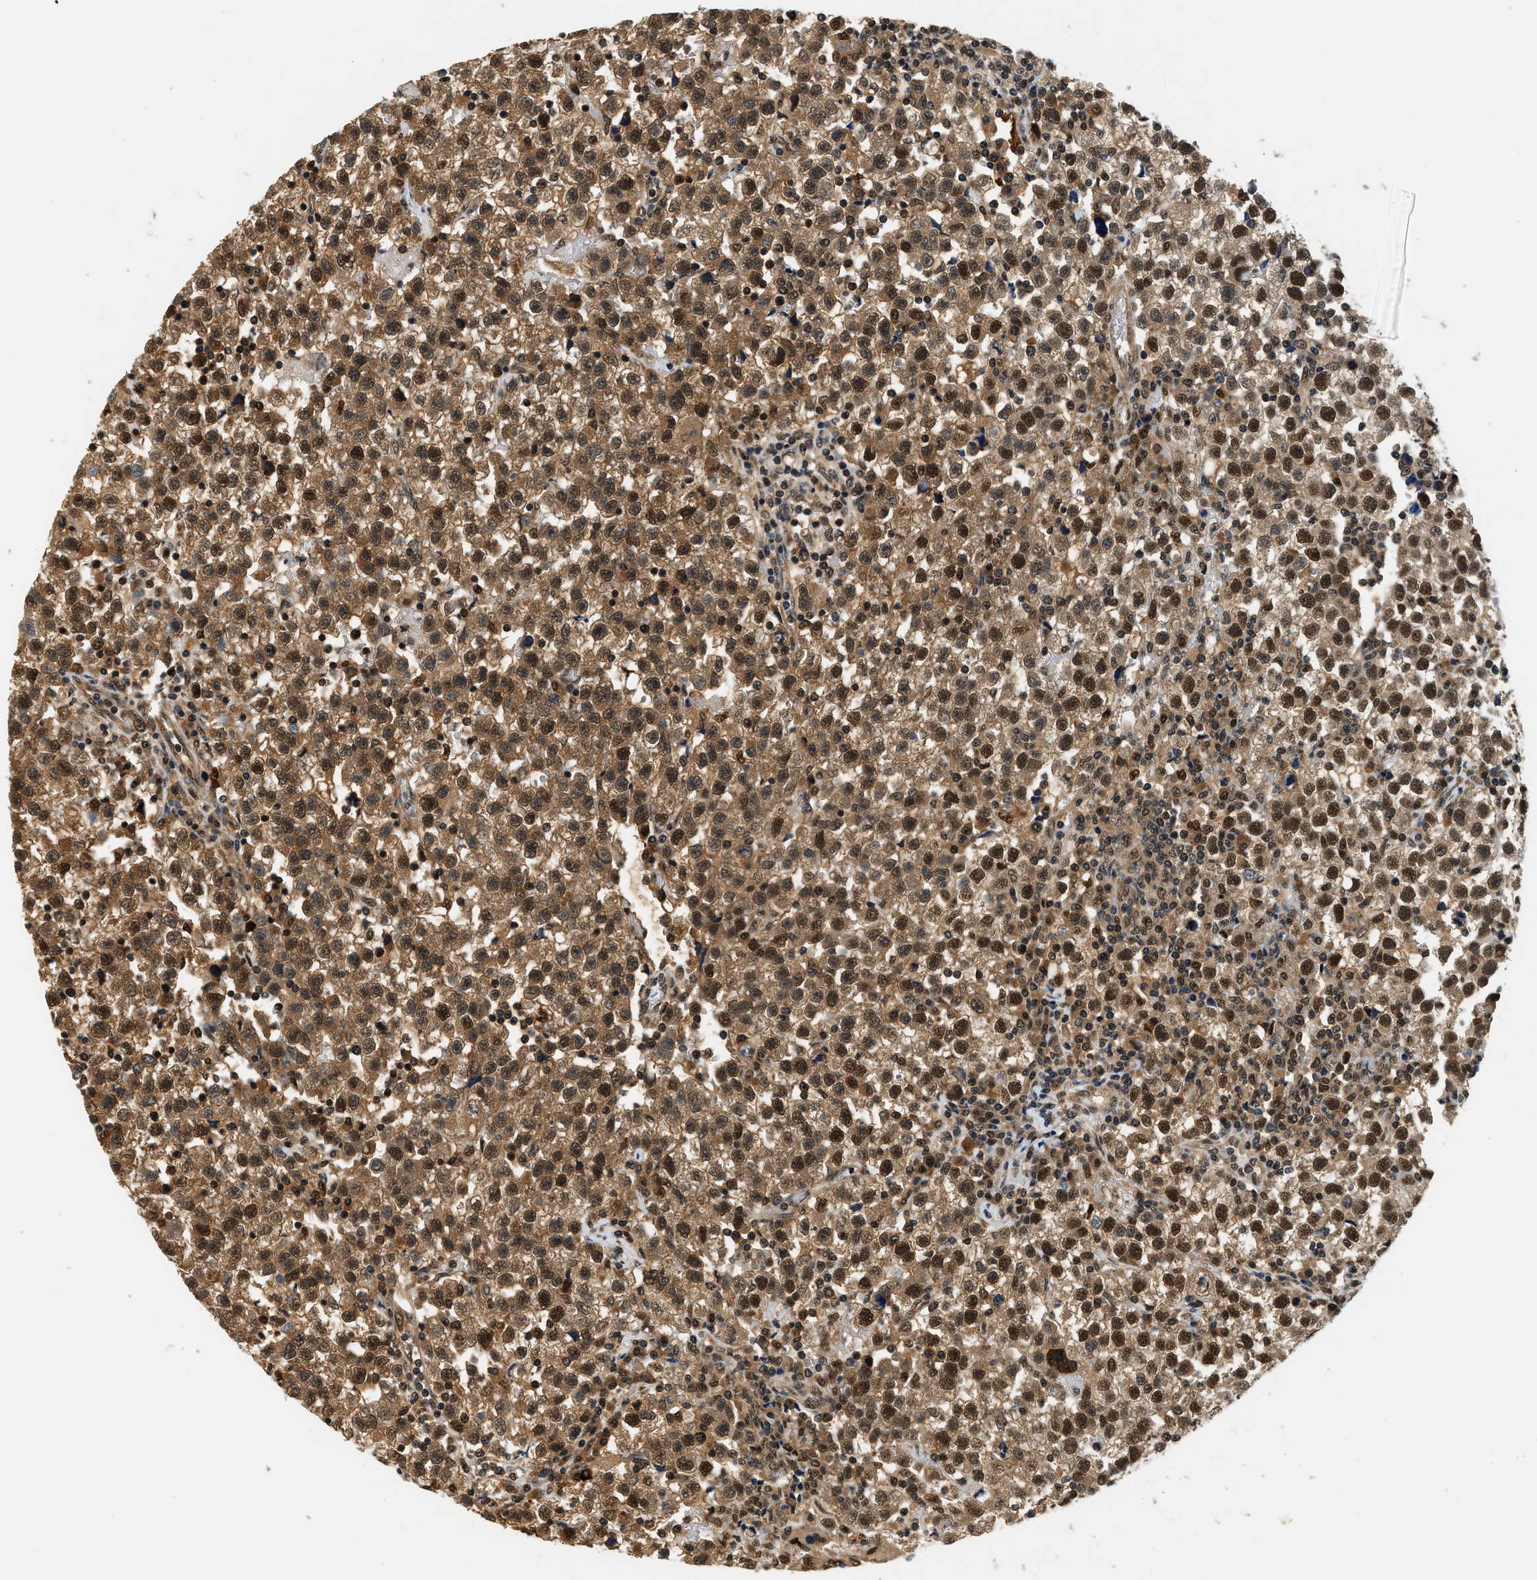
{"staining": {"intensity": "strong", "quantity": ">75%", "location": "cytoplasmic/membranous,nuclear"}, "tissue": "testis cancer", "cell_type": "Tumor cells", "image_type": "cancer", "snomed": [{"axis": "morphology", "description": "Seminoma, NOS"}, {"axis": "topography", "description": "Testis"}], "caption": "The immunohistochemical stain highlights strong cytoplasmic/membranous and nuclear positivity in tumor cells of testis cancer tissue.", "gene": "PSMD3", "patient": {"sex": "male", "age": 22}}